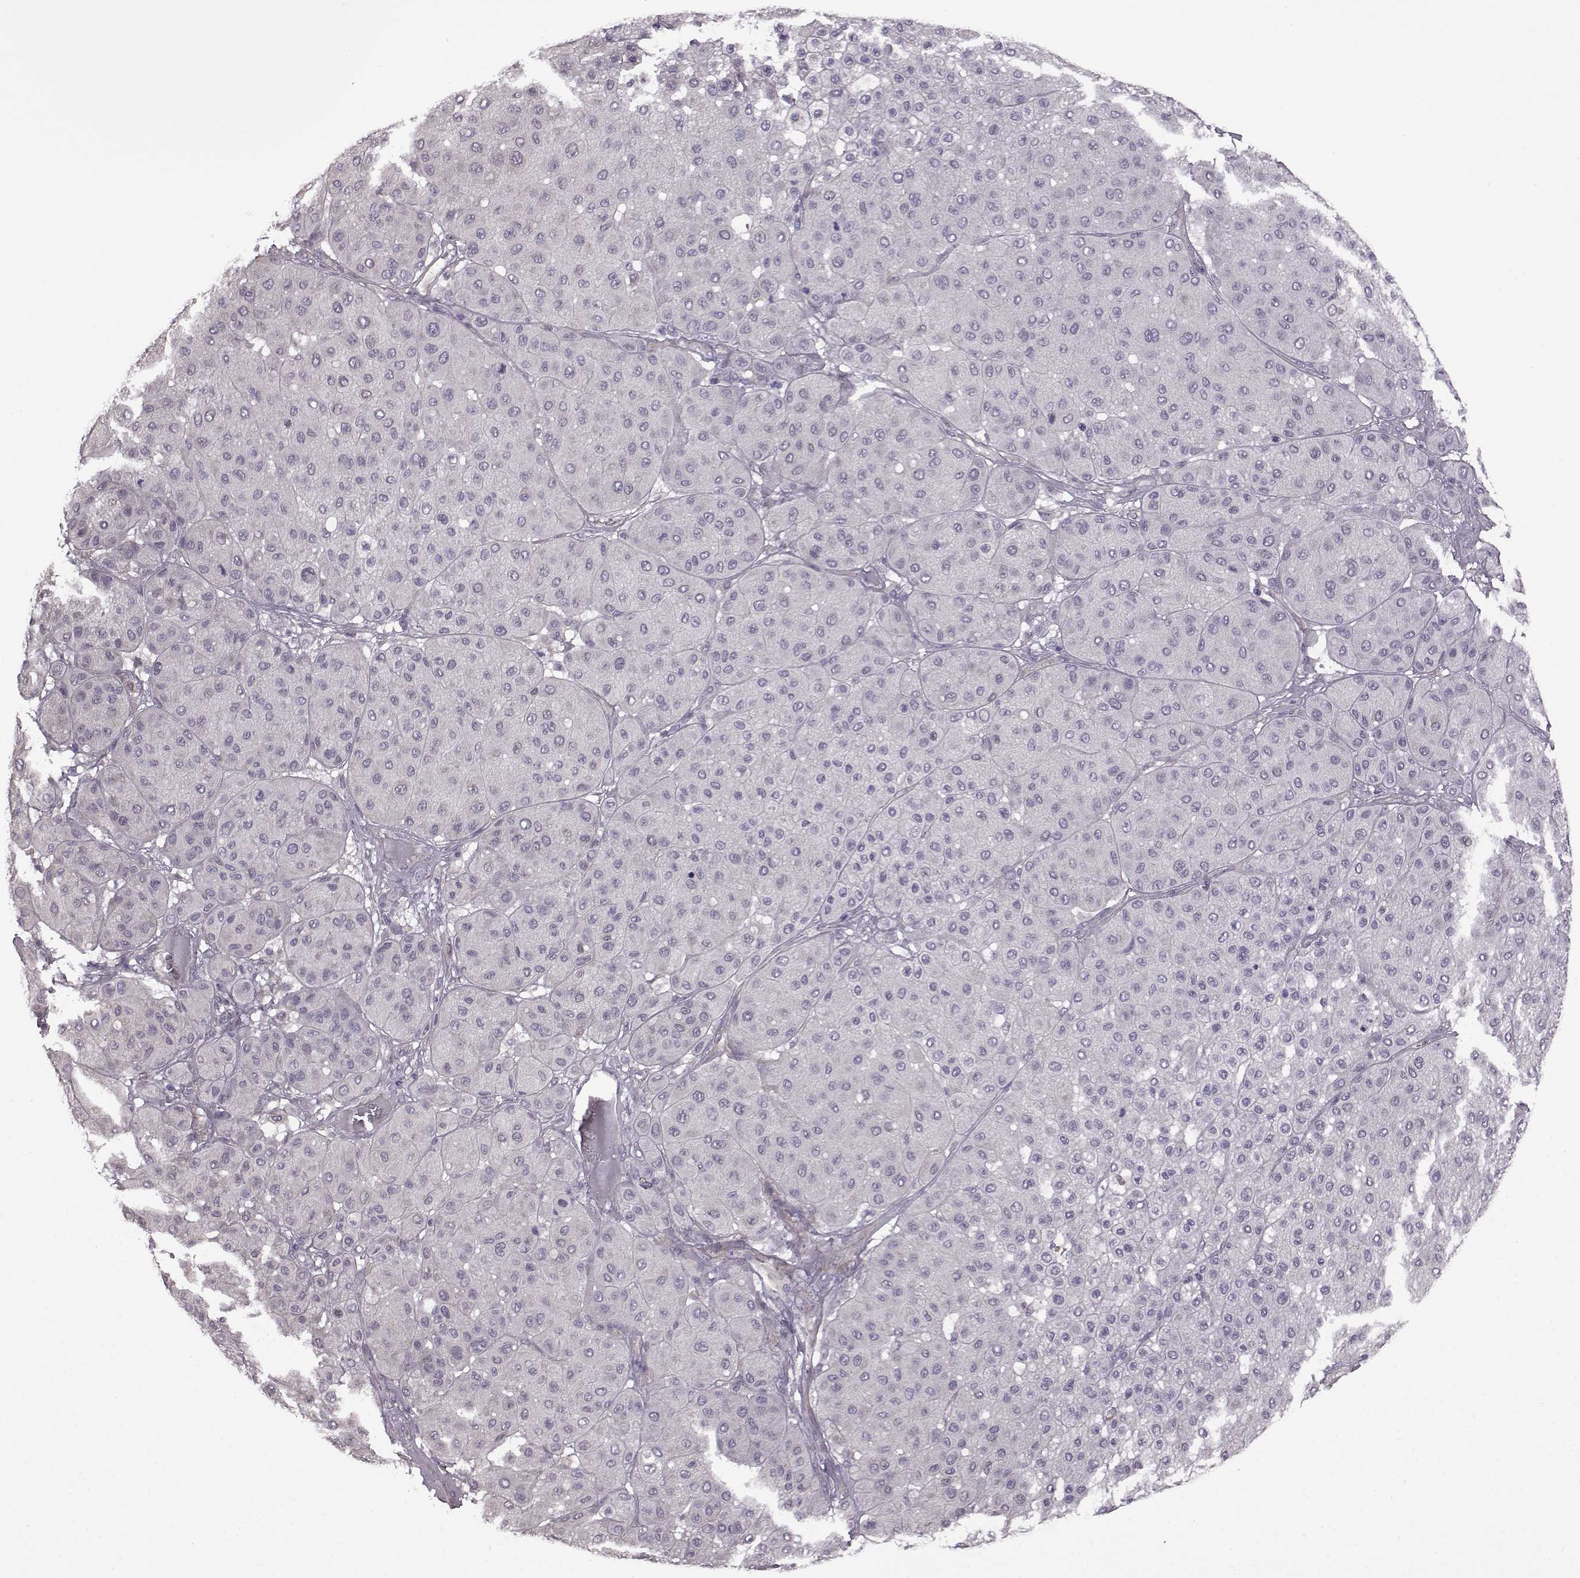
{"staining": {"intensity": "negative", "quantity": "none", "location": "none"}, "tissue": "melanoma", "cell_type": "Tumor cells", "image_type": "cancer", "snomed": [{"axis": "morphology", "description": "Malignant melanoma, Metastatic site"}, {"axis": "topography", "description": "Smooth muscle"}], "caption": "This is an immunohistochemistry (IHC) image of malignant melanoma (metastatic site). There is no positivity in tumor cells.", "gene": "EDDM3B", "patient": {"sex": "male", "age": 41}}